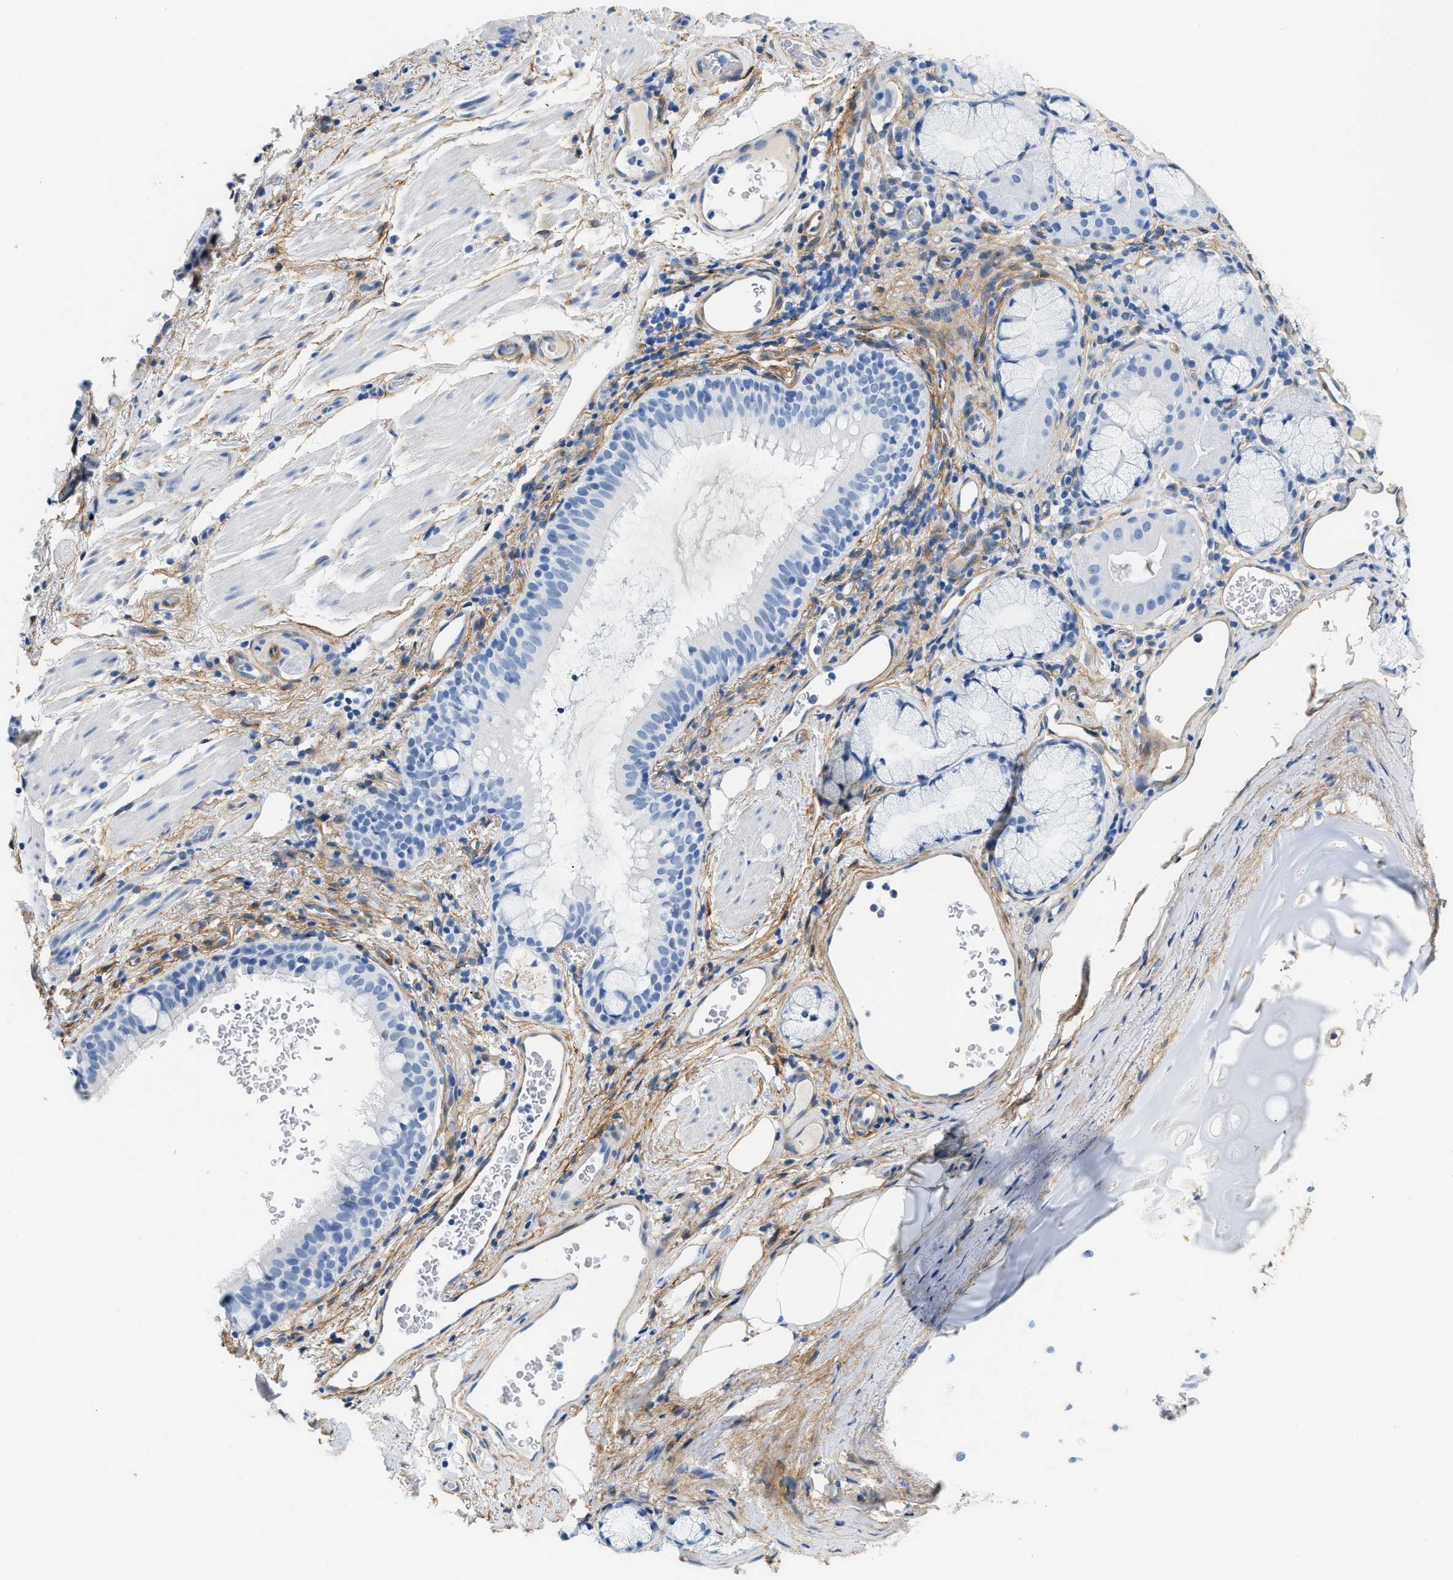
{"staining": {"intensity": "negative", "quantity": "none", "location": "none"}, "tissue": "bronchus", "cell_type": "Respiratory epithelial cells", "image_type": "normal", "snomed": [{"axis": "morphology", "description": "Normal tissue, NOS"}, {"axis": "morphology", "description": "Inflammation, NOS"}, {"axis": "topography", "description": "Cartilage tissue"}, {"axis": "topography", "description": "Bronchus"}], "caption": "This is an IHC photomicrograph of benign bronchus. There is no positivity in respiratory epithelial cells.", "gene": "PDGFRB", "patient": {"sex": "male", "age": 77}}